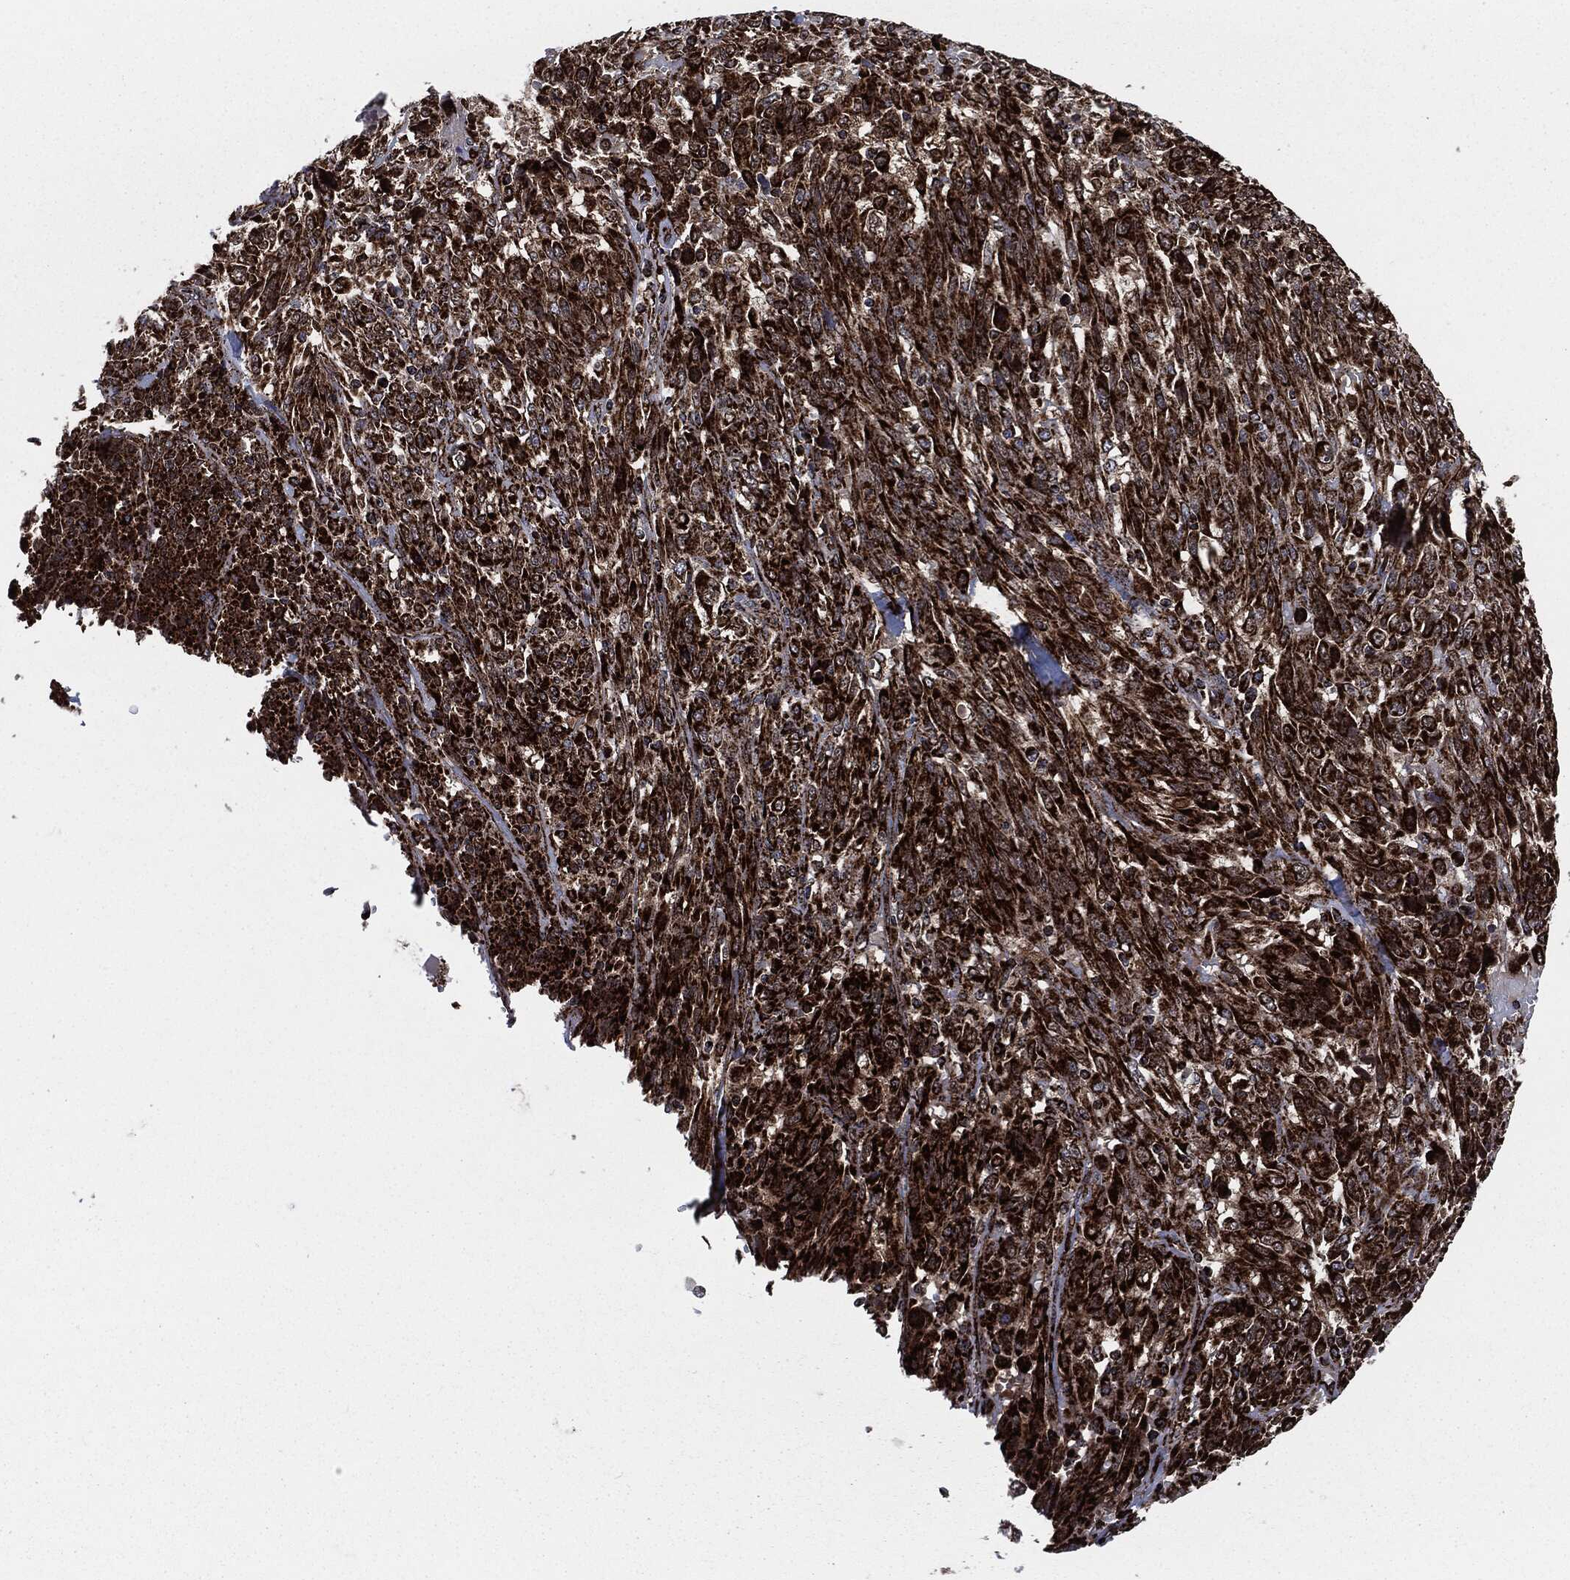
{"staining": {"intensity": "strong", "quantity": ">75%", "location": "cytoplasmic/membranous"}, "tissue": "melanoma", "cell_type": "Tumor cells", "image_type": "cancer", "snomed": [{"axis": "morphology", "description": "Malignant melanoma, NOS"}, {"axis": "topography", "description": "Skin"}], "caption": "Immunohistochemistry of malignant melanoma reveals high levels of strong cytoplasmic/membranous staining in approximately >75% of tumor cells.", "gene": "FH", "patient": {"sex": "female", "age": 91}}